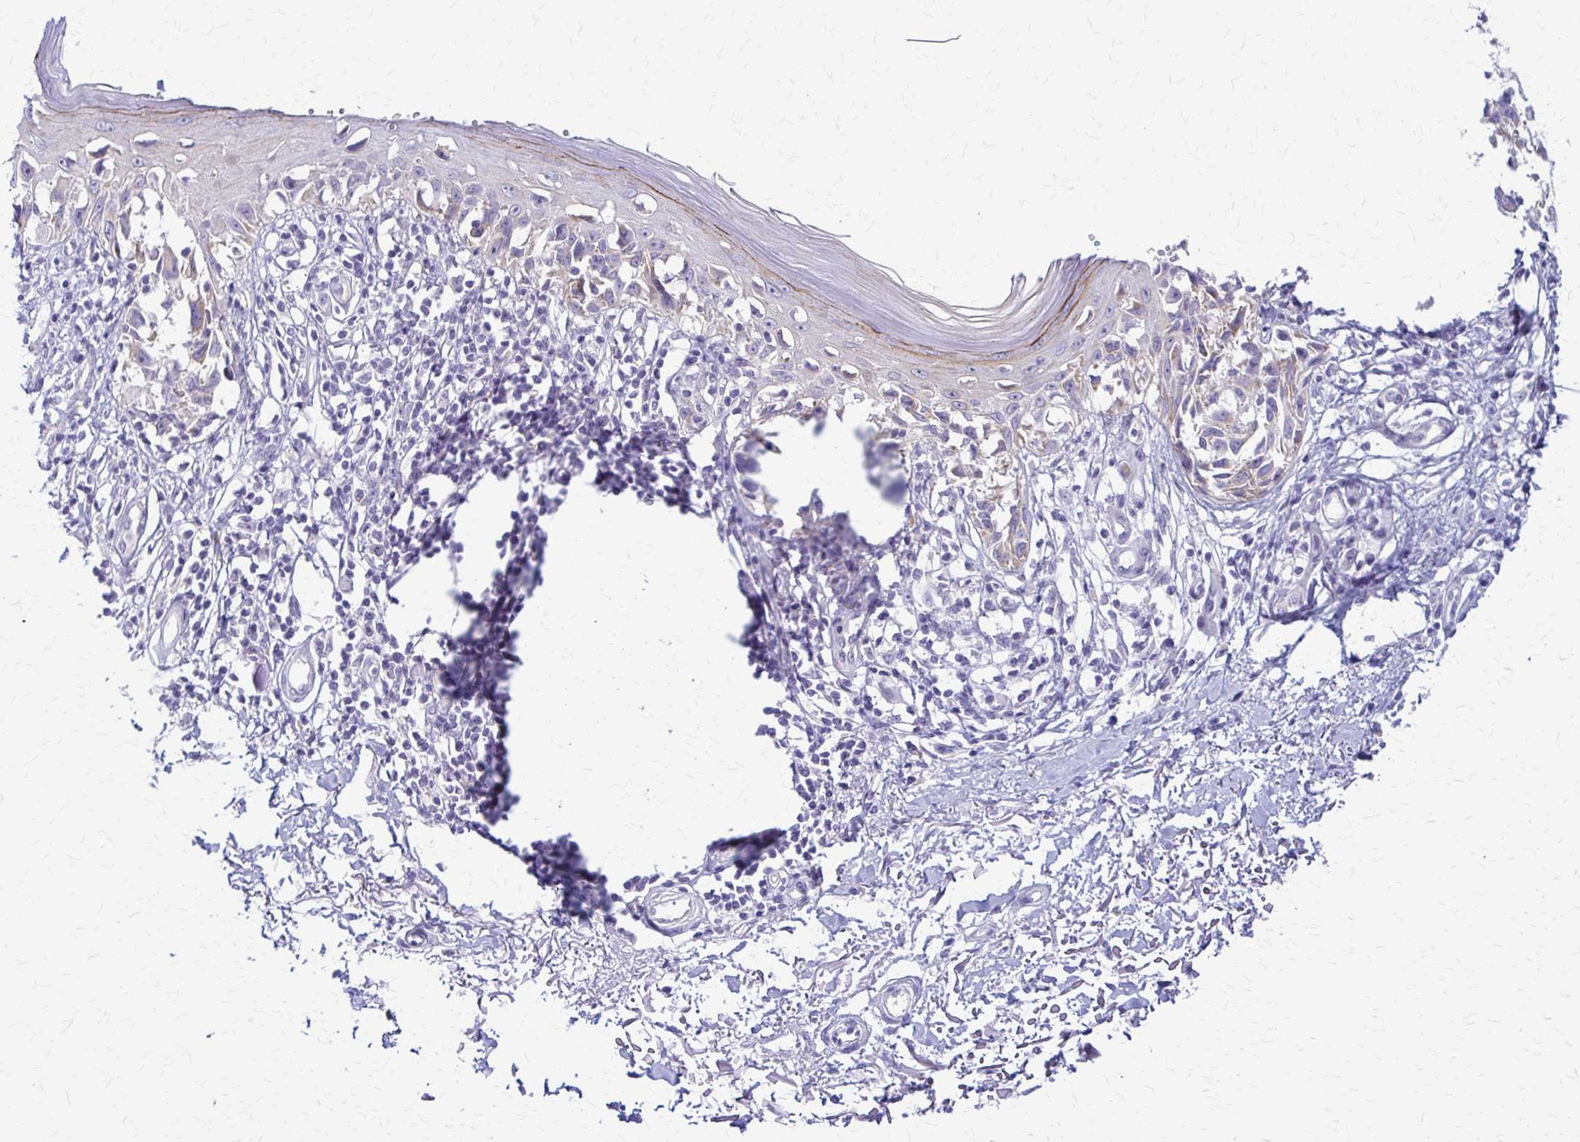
{"staining": {"intensity": "negative", "quantity": "none", "location": "none"}, "tissue": "melanoma", "cell_type": "Tumor cells", "image_type": "cancer", "snomed": [{"axis": "morphology", "description": "Malignant melanoma, NOS"}, {"axis": "topography", "description": "Skin"}], "caption": "DAB immunohistochemical staining of human malignant melanoma exhibits no significant expression in tumor cells.", "gene": "SAMD13", "patient": {"sex": "male", "age": 73}}